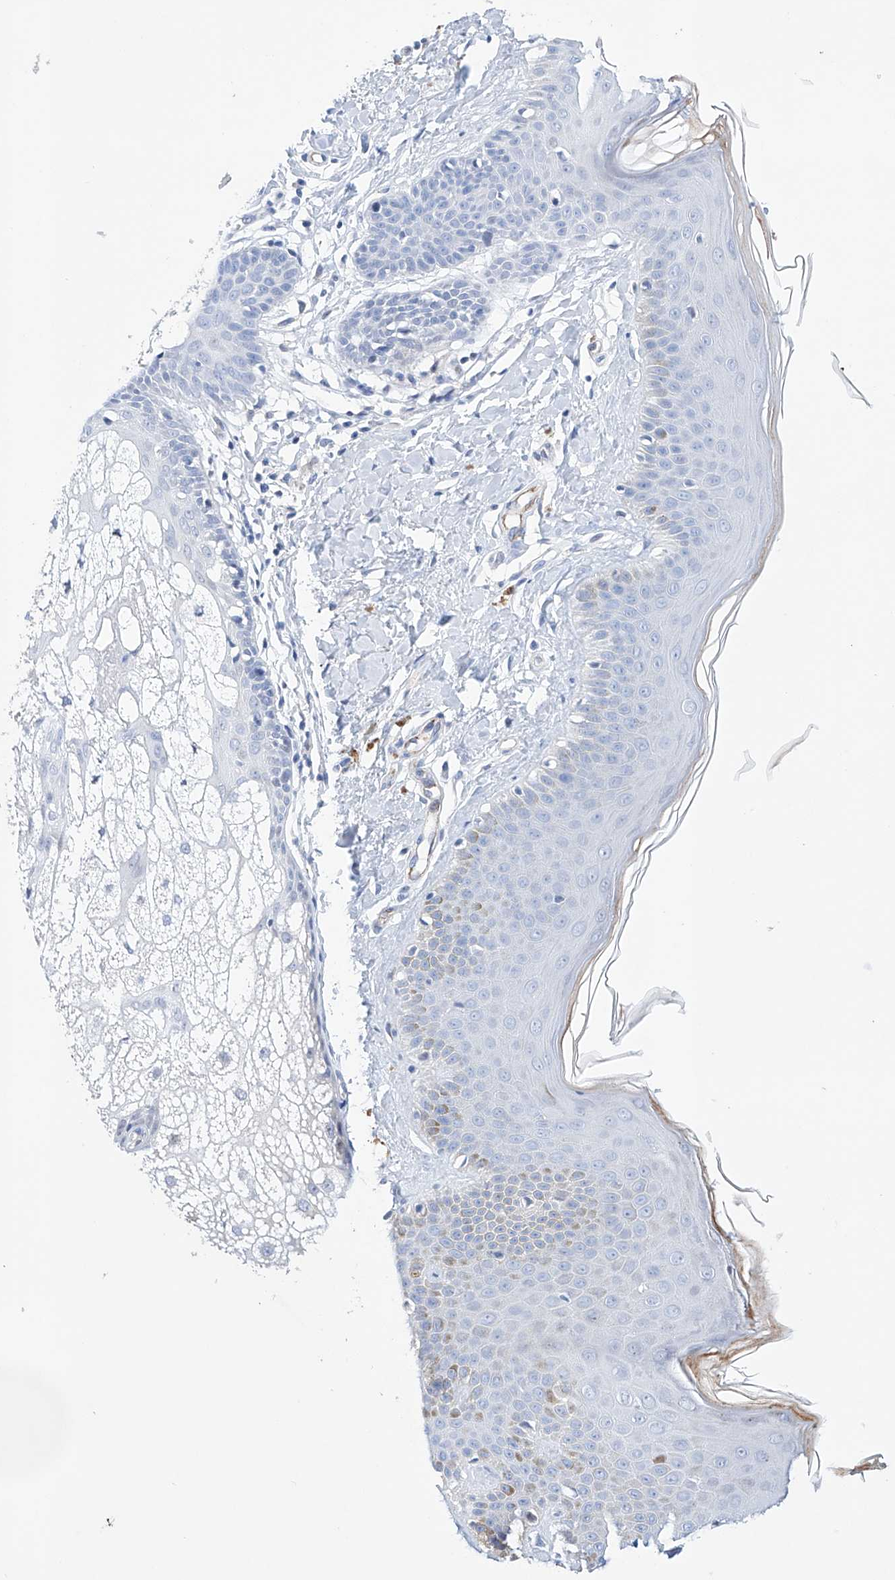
{"staining": {"intensity": "negative", "quantity": "none", "location": "none"}, "tissue": "skin", "cell_type": "Fibroblasts", "image_type": "normal", "snomed": [{"axis": "morphology", "description": "Normal tissue, NOS"}, {"axis": "topography", "description": "Skin"}], "caption": "Image shows no significant protein positivity in fibroblasts of unremarkable skin.", "gene": "ETV7", "patient": {"sex": "male", "age": 52}}